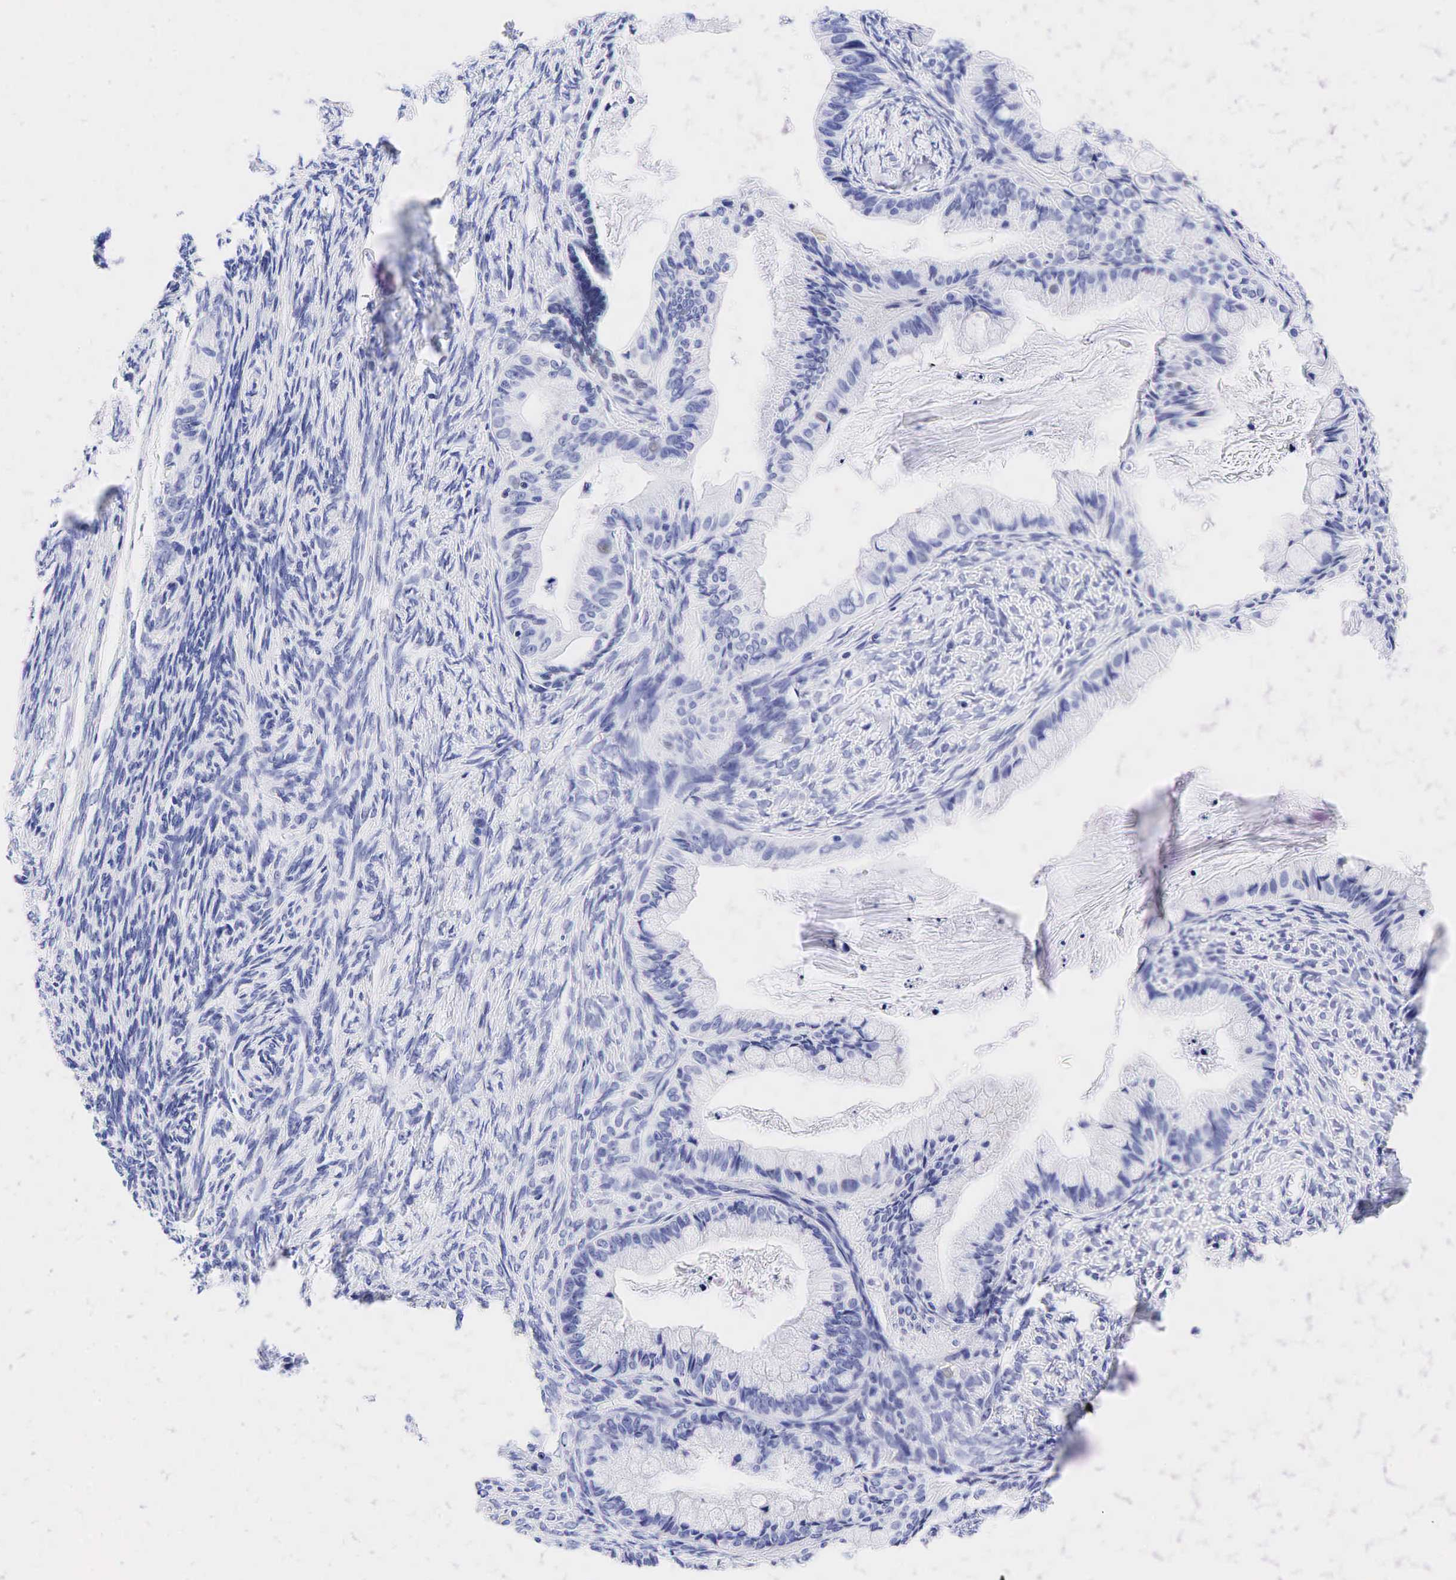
{"staining": {"intensity": "negative", "quantity": "none", "location": "none"}, "tissue": "ovarian cancer", "cell_type": "Tumor cells", "image_type": "cancer", "snomed": [{"axis": "morphology", "description": "Cystadenocarcinoma, mucinous, NOS"}, {"axis": "topography", "description": "Ovary"}], "caption": "Histopathology image shows no significant protein staining in tumor cells of ovarian mucinous cystadenocarcinoma. (DAB (3,3'-diaminobenzidine) immunohistochemistry, high magnification).", "gene": "ESR1", "patient": {"sex": "female", "age": 57}}